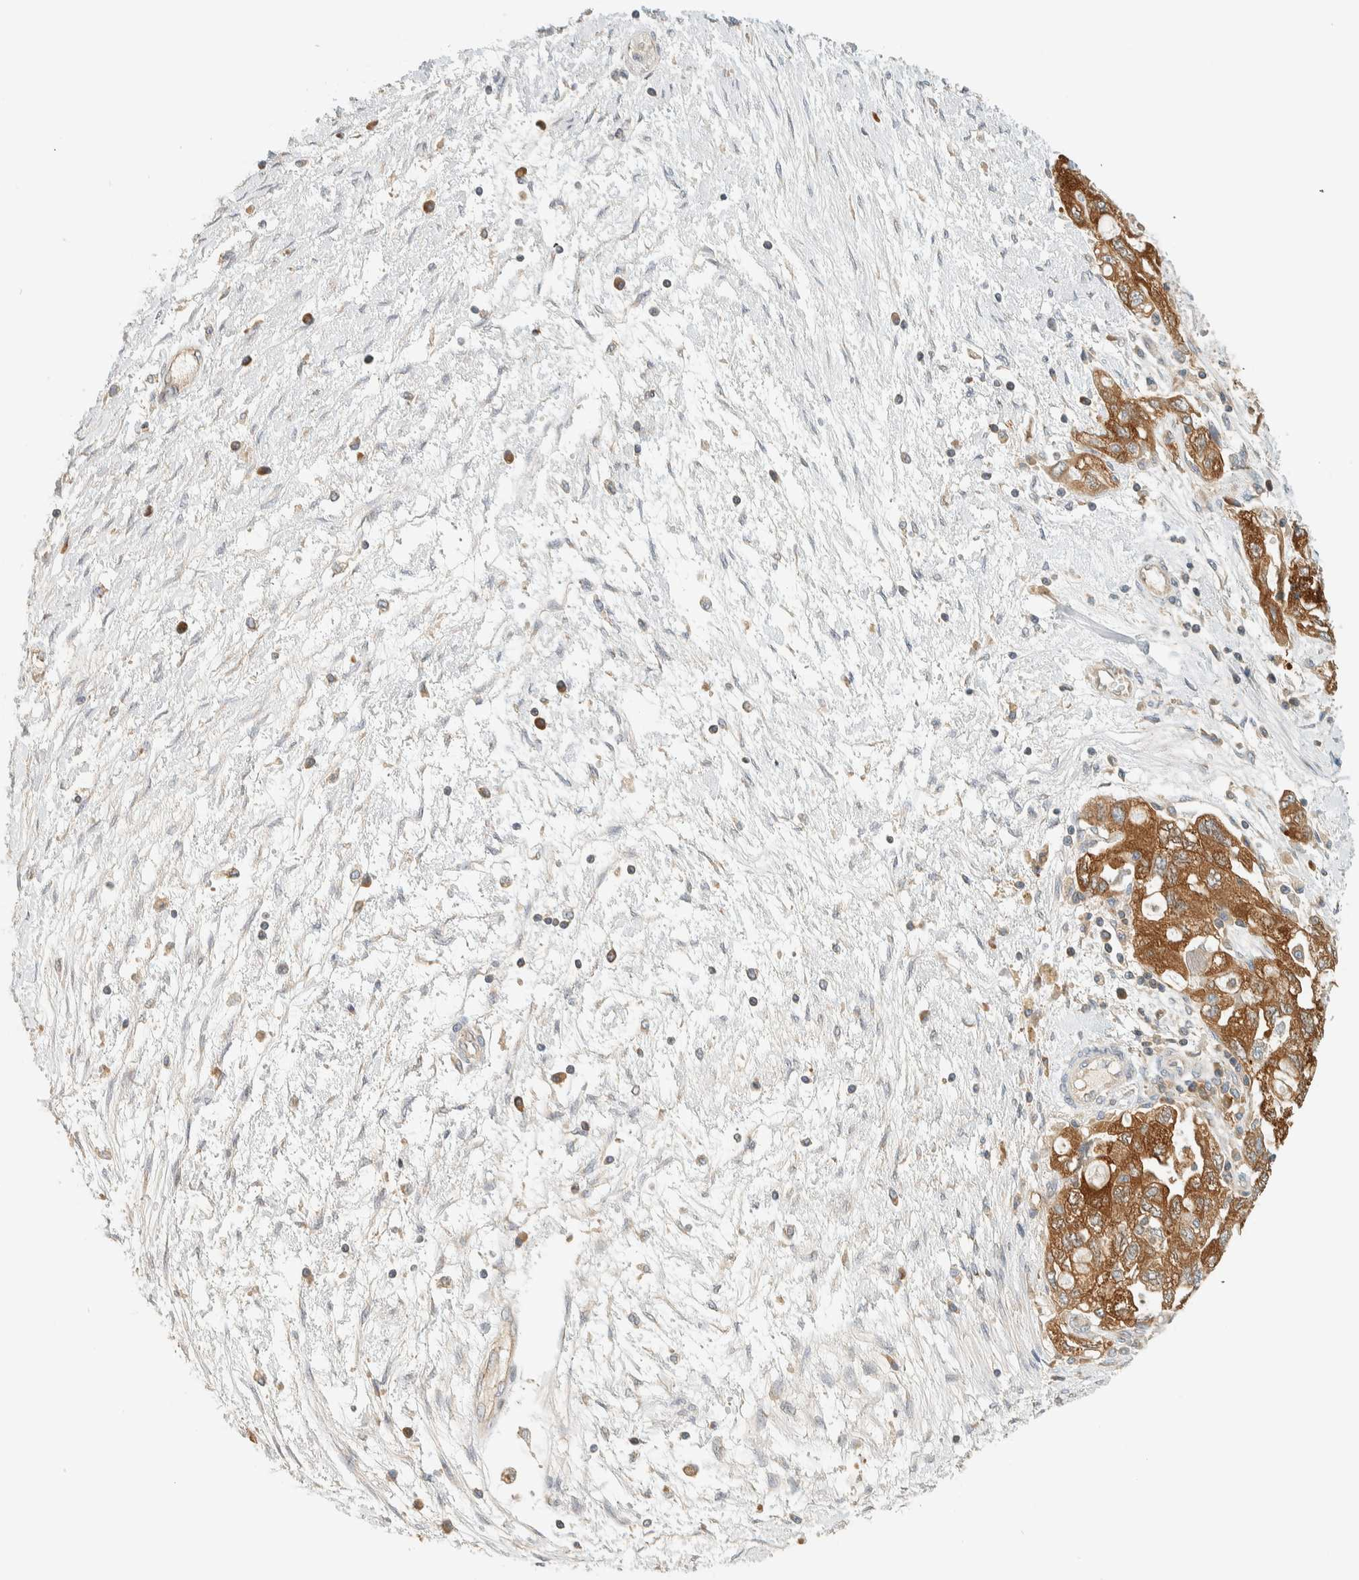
{"staining": {"intensity": "moderate", "quantity": ">75%", "location": "cytoplasmic/membranous"}, "tissue": "ovarian cancer", "cell_type": "Tumor cells", "image_type": "cancer", "snomed": [{"axis": "morphology", "description": "Carcinoma, NOS"}, {"axis": "morphology", "description": "Cystadenocarcinoma, serous, NOS"}, {"axis": "topography", "description": "Ovary"}], "caption": "DAB immunohistochemical staining of human ovarian cancer displays moderate cytoplasmic/membranous protein positivity in approximately >75% of tumor cells.", "gene": "ARFGEF1", "patient": {"sex": "female", "age": 69}}